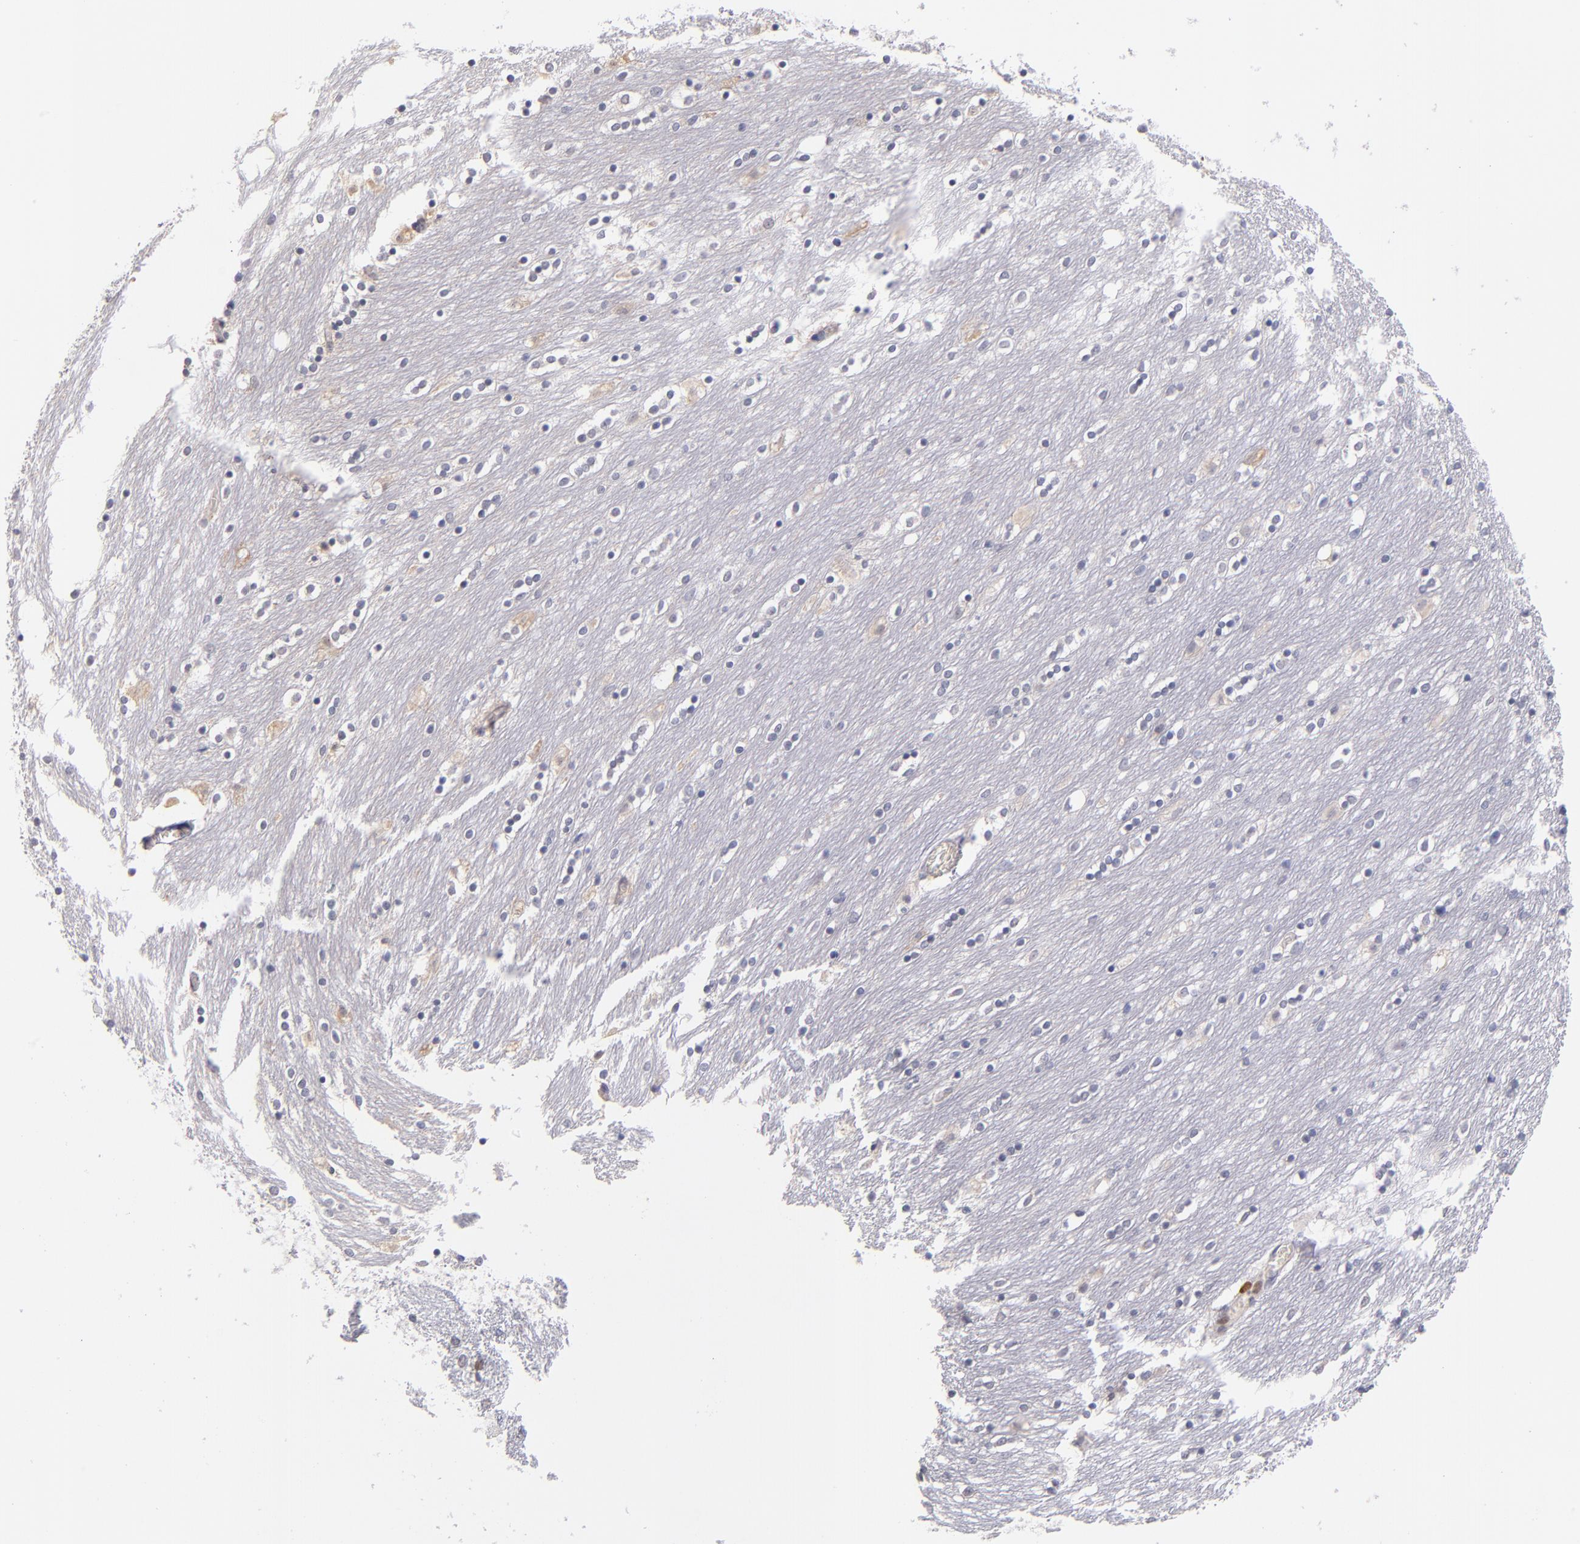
{"staining": {"intensity": "negative", "quantity": "none", "location": "none"}, "tissue": "caudate", "cell_type": "Glial cells", "image_type": "normal", "snomed": [{"axis": "morphology", "description": "Normal tissue, NOS"}, {"axis": "topography", "description": "Lateral ventricle wall"}], "caption": "Normal caudate was stained to show a protein in brown. There is no significant staining in glial cells. Brightfield microscopy of immunohistochemistry stained with DAB (brown) and hematoxylin (blue), captured at high magnification.", "gene": "CDKL5", "patient": {"sex": "female", "age": 54}}